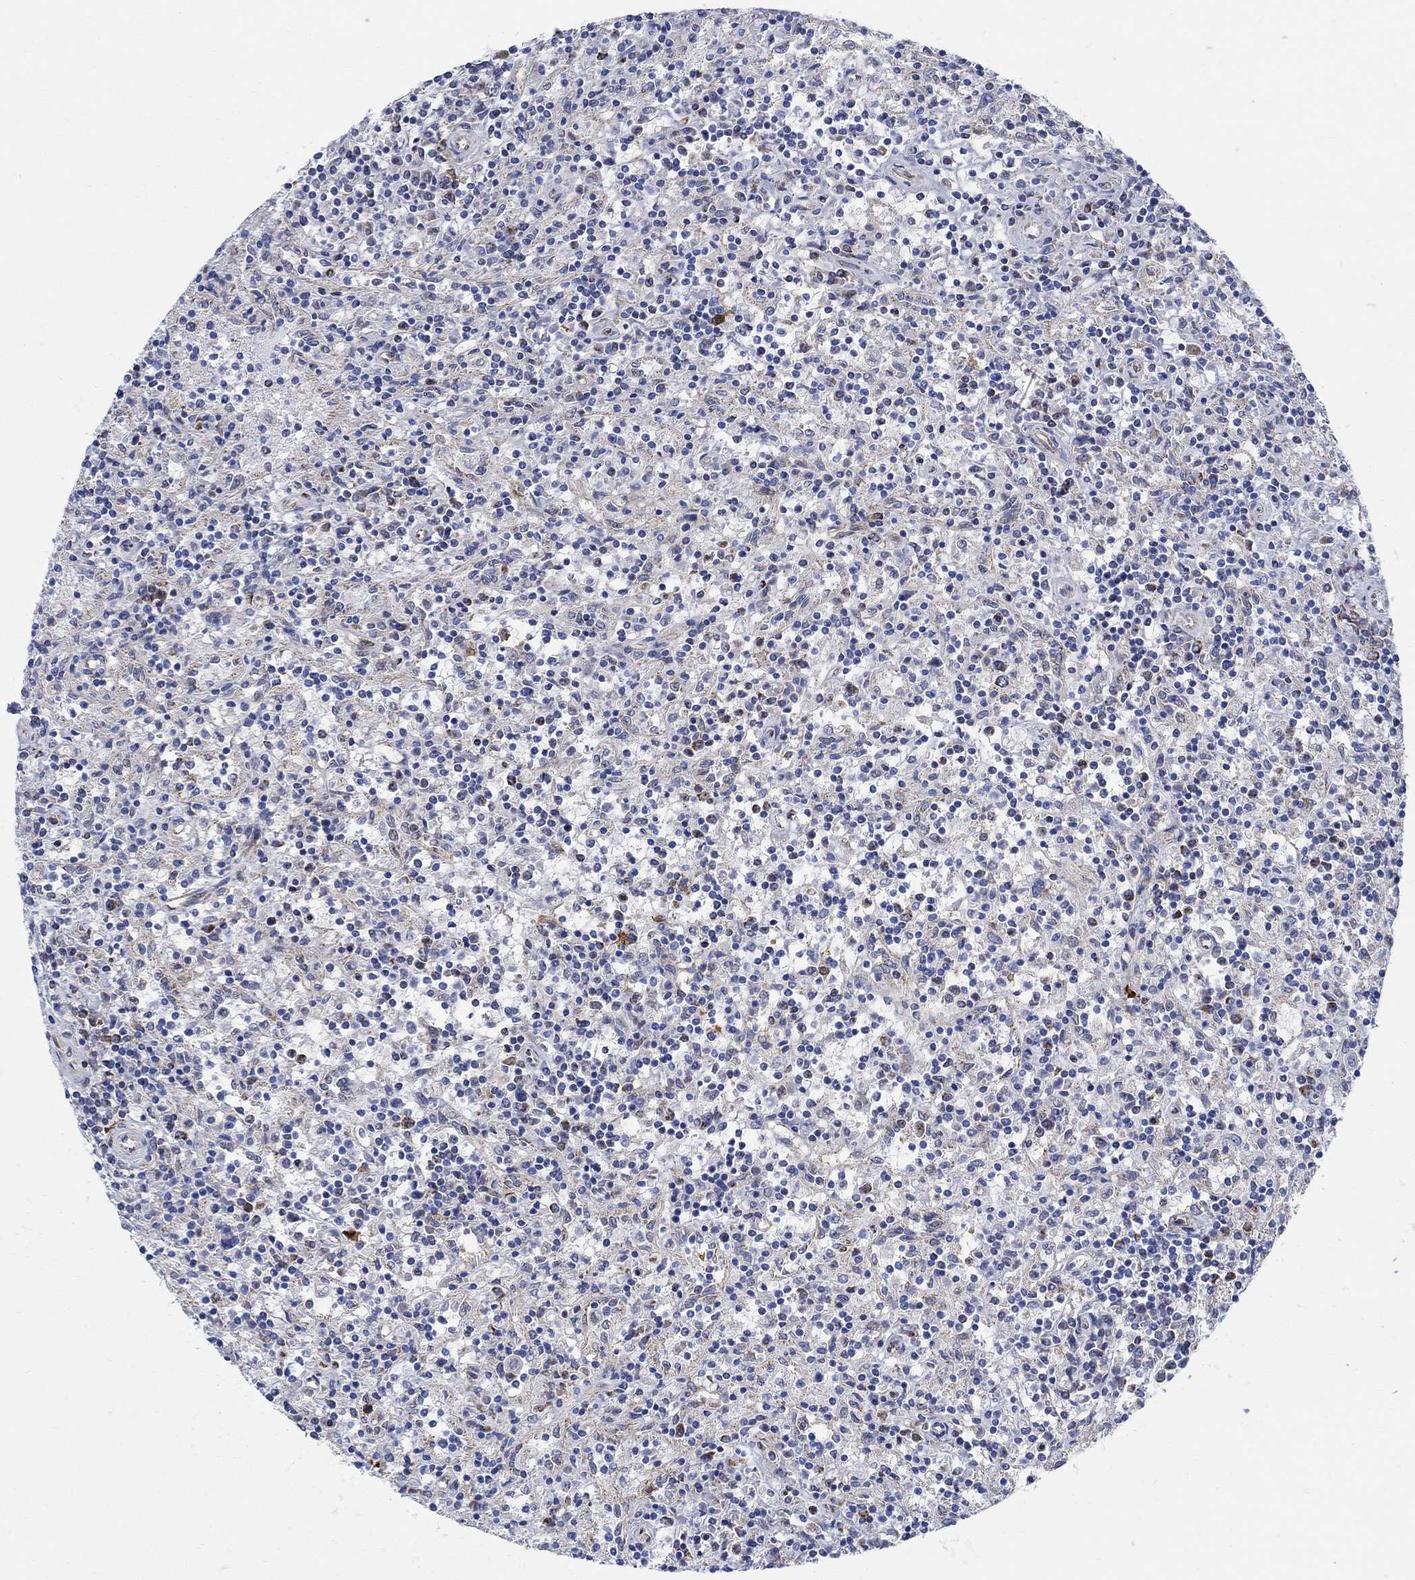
{"staining": {"intensity": "negative", "quantity": "none", "location": "none"}, "tissue": "lymphoma", "cell_type": "Tumor cells", "image_type": "cancer", "snomed": [{"axis": "morphology", "description": "Malignant lymphoma, non-Hodgkin's type, Low grade"}, {"axis": "topography", "description": "Spleen"}], "caption": "Lymphoma stained for a protein using immunohistochemistry exhibits no positivity tumor cells.", "gene": "PHF21B", "patient": {"sex": "male", "age": 62}}